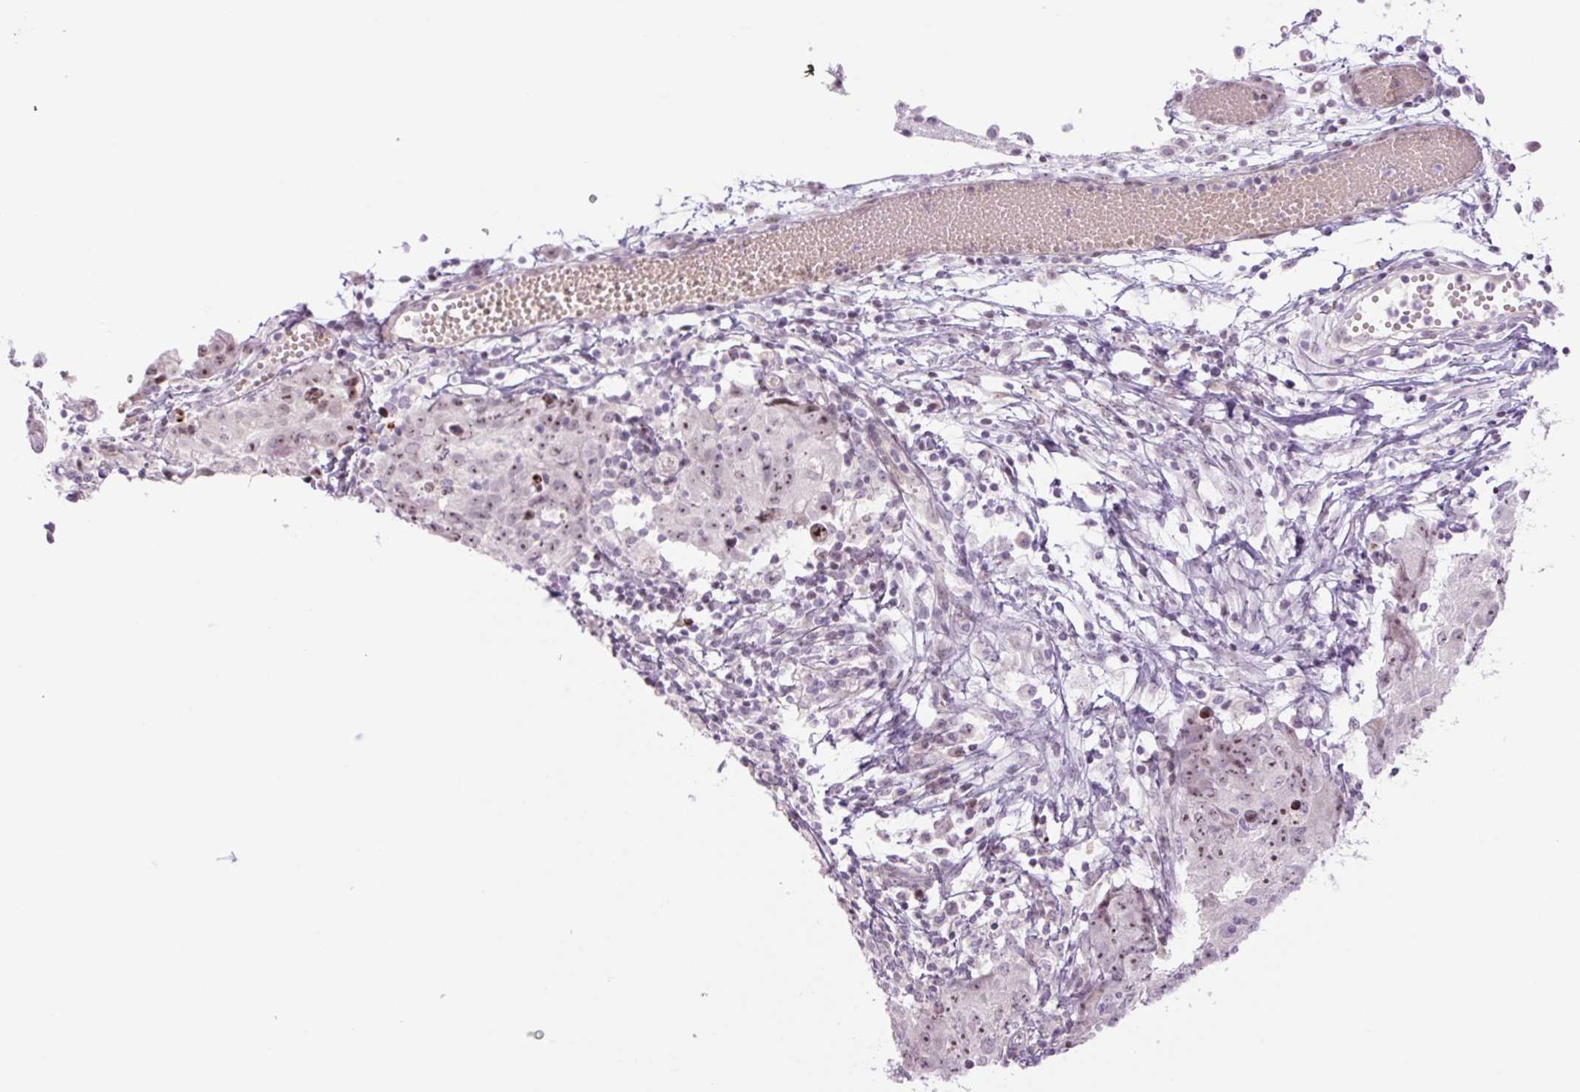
{"staining": {"intensity": "weak", "quantity": "<25%", "location": "nuclear"}, "tissue": "ovarian cancer", "cell_type": "Tumor cells", "image_type": "cancer", "snomed": [{"axis": "morphology", "description": "Carcinoma, endometroid"}, {"axis": "topography", "description": "Ovary"}], "caption": "Human ovarian cancer stained for a protein using immunohistochemistry (IHC) demonstrates no positivity in tumor cells.", "gene": "ZNF417", "patient": {"sex": "female", "age": 42}}